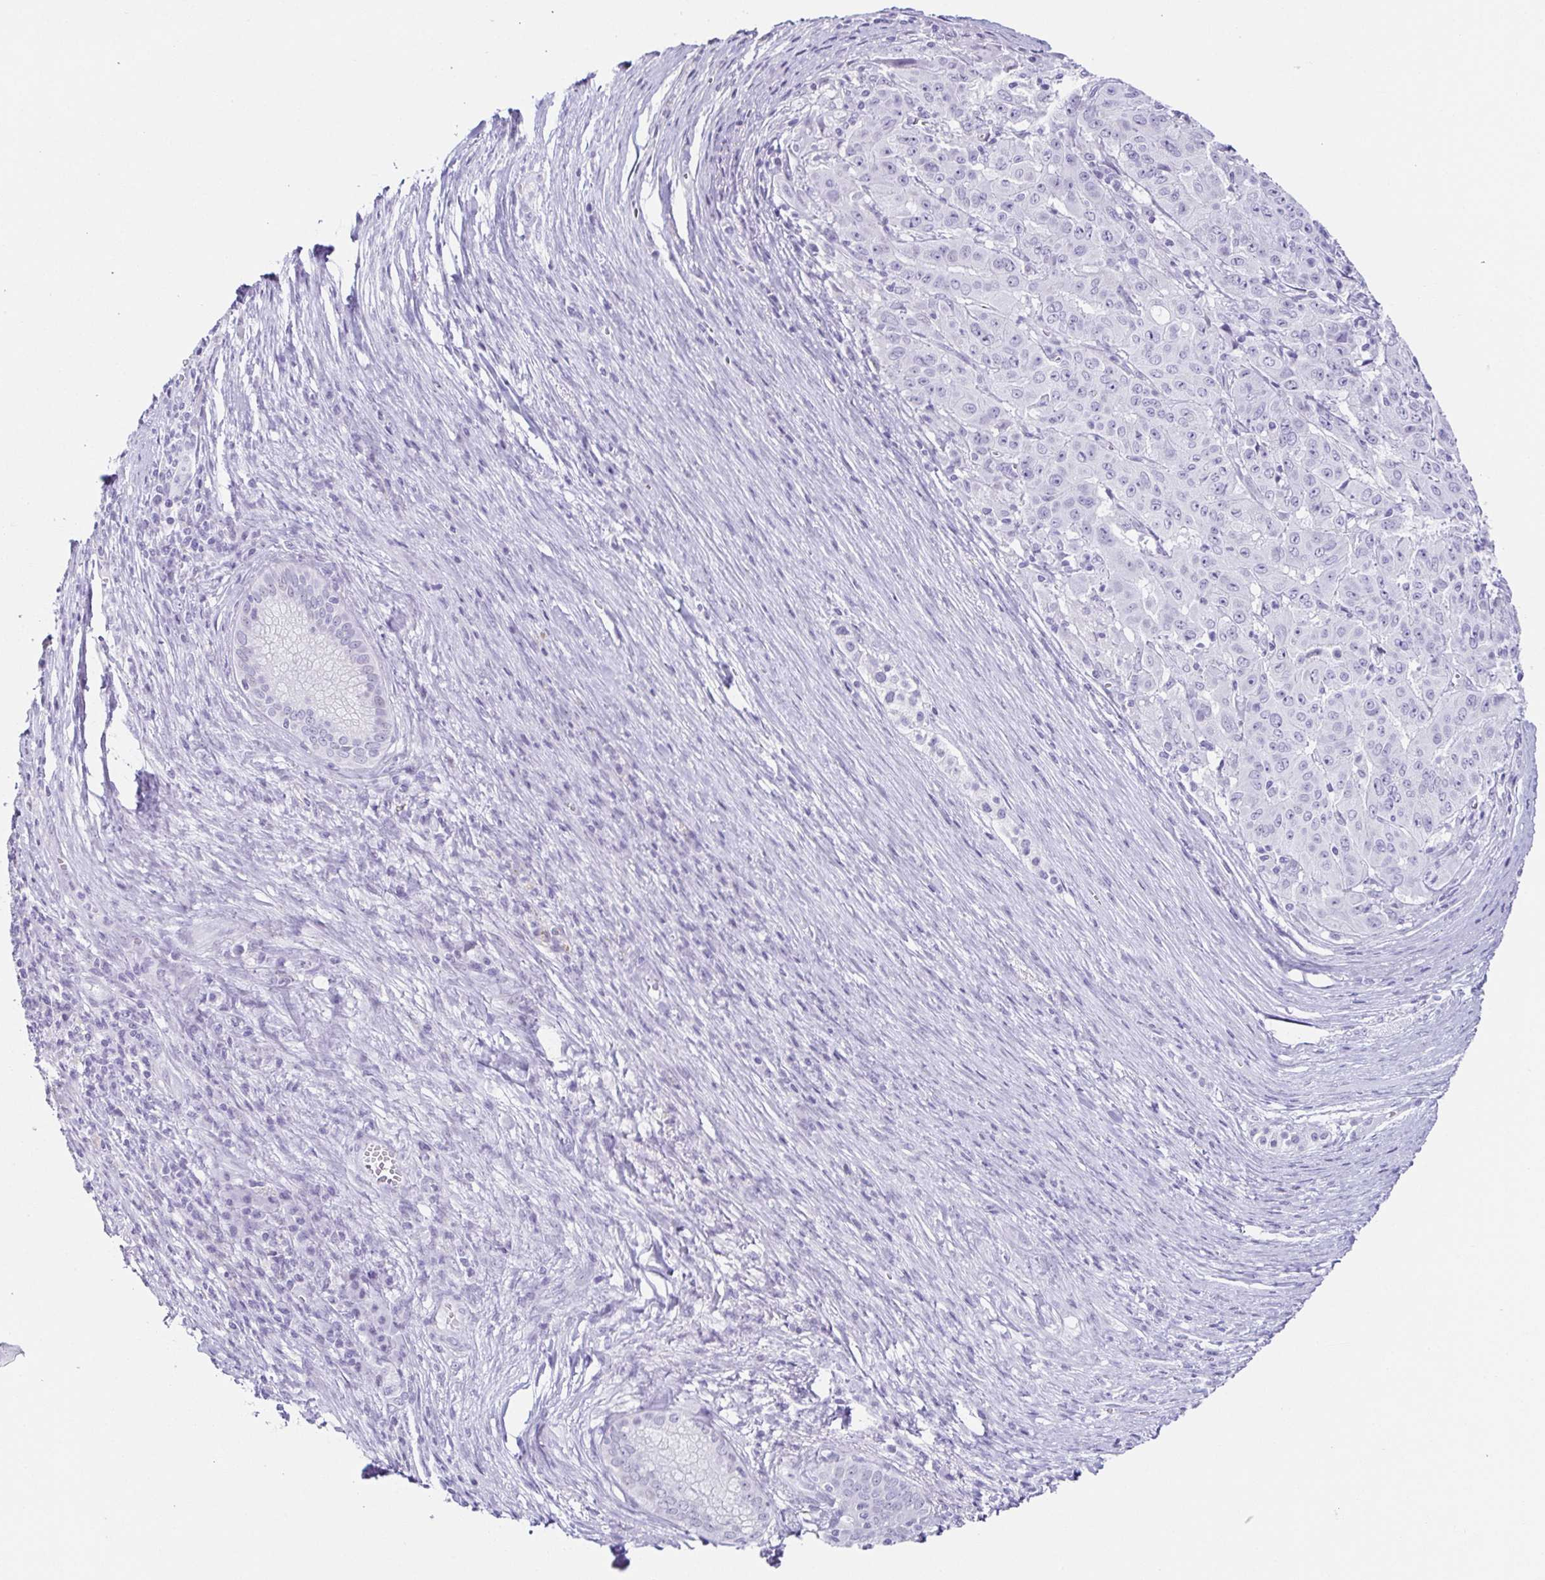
{"staining": {"intensity": "negative", "quantity": "none", "location": "none"}, "tissue": "pancreatic cancer", "cell_type": "Tumor cells", "image_type": "cancer", "snomed": [{"axis": "morphology", "description": "Adenocarcinoma, NOS"}, {"axis": "topography", "description": "Pancreas"}], "caption": "High power microscopy micrograph of an IHC image of pancreatic cancer (adenocarcinoma), revealing no significant expression in tumor cells.", "gene": "ESX1", "patient": {"sex": "male", "age": 63}}